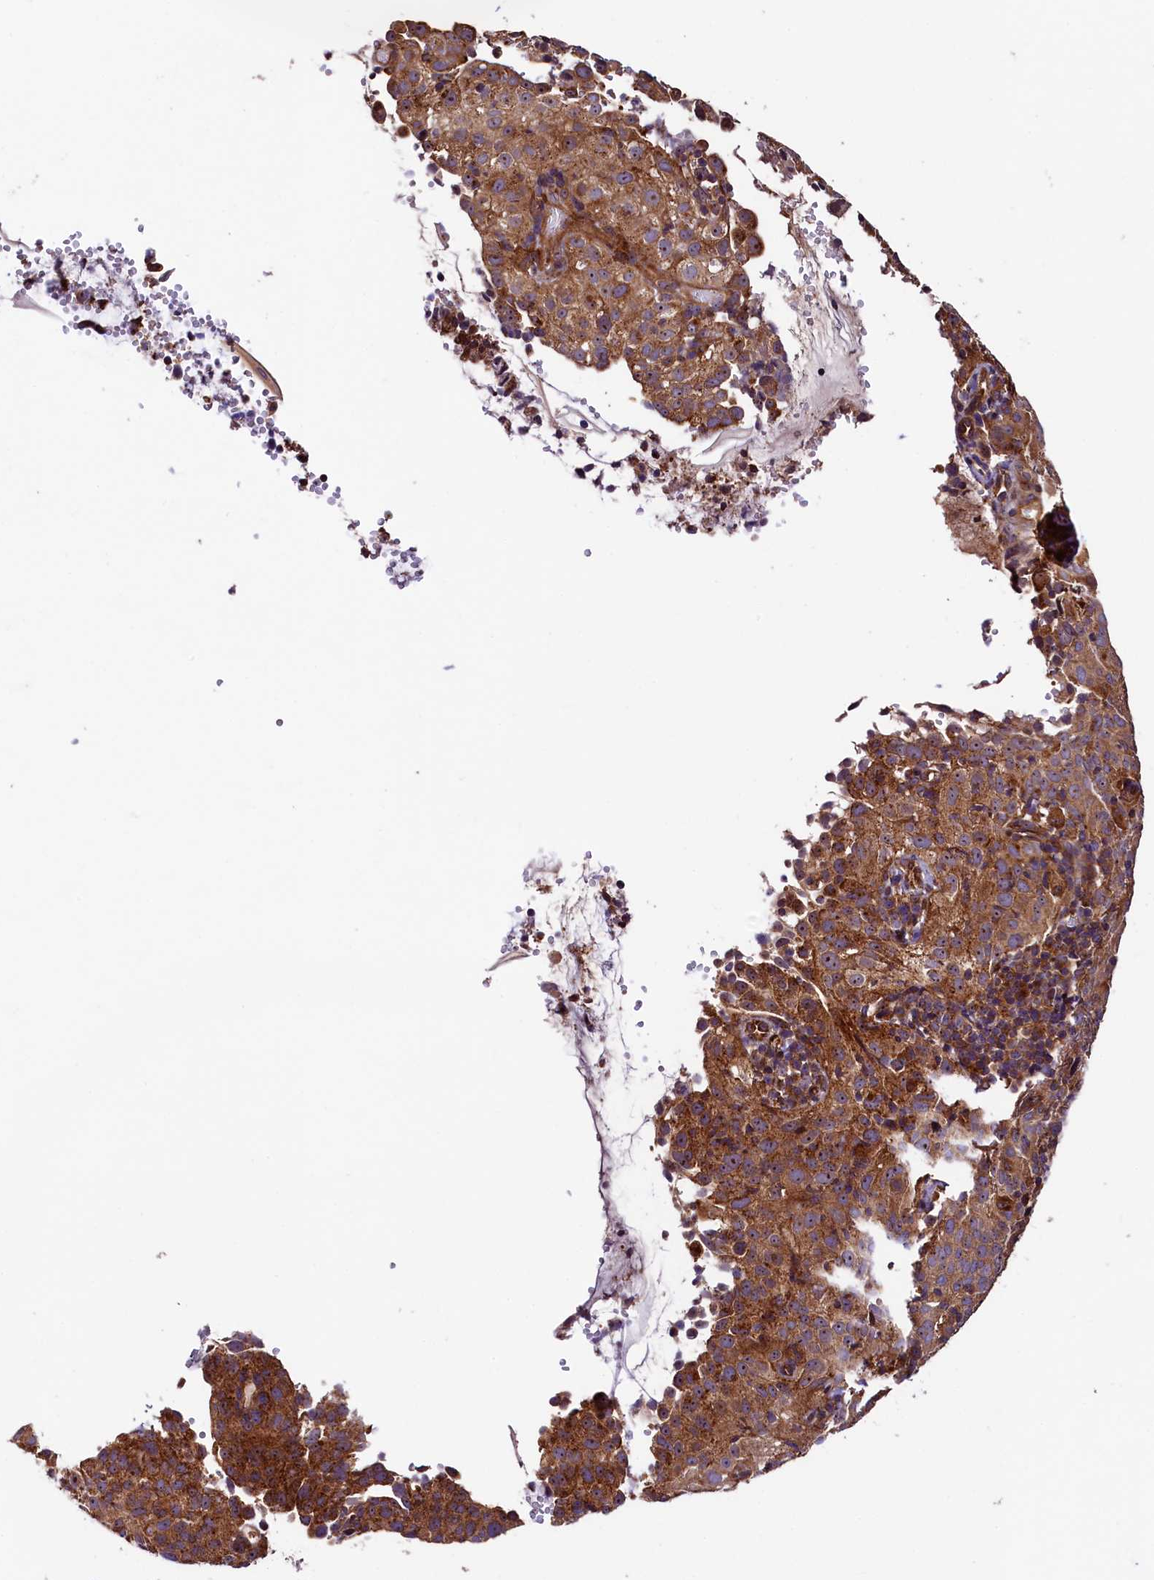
{"staining": {"intensity": "moderate", "quantity": ">75%", "location": "cytoplasmic/membranous,nuclear"}, "tissue": "cervical cancer", "cell_type": "Tumor cells", "image_type": "cancer", "snomed": [{"axis": "morphology", "description": "Squamous cell carcinoma, NOS"}, {"axis": "topography", "description": "Cervix"}], "caption": "An image of cervical cancer stained for a protein demonstrates moderate cytoplasmic/membranous and nuclear brown staining in tumor cells.", "gene": "VPS35", "patient": {"sex": "female", "age": 31}}